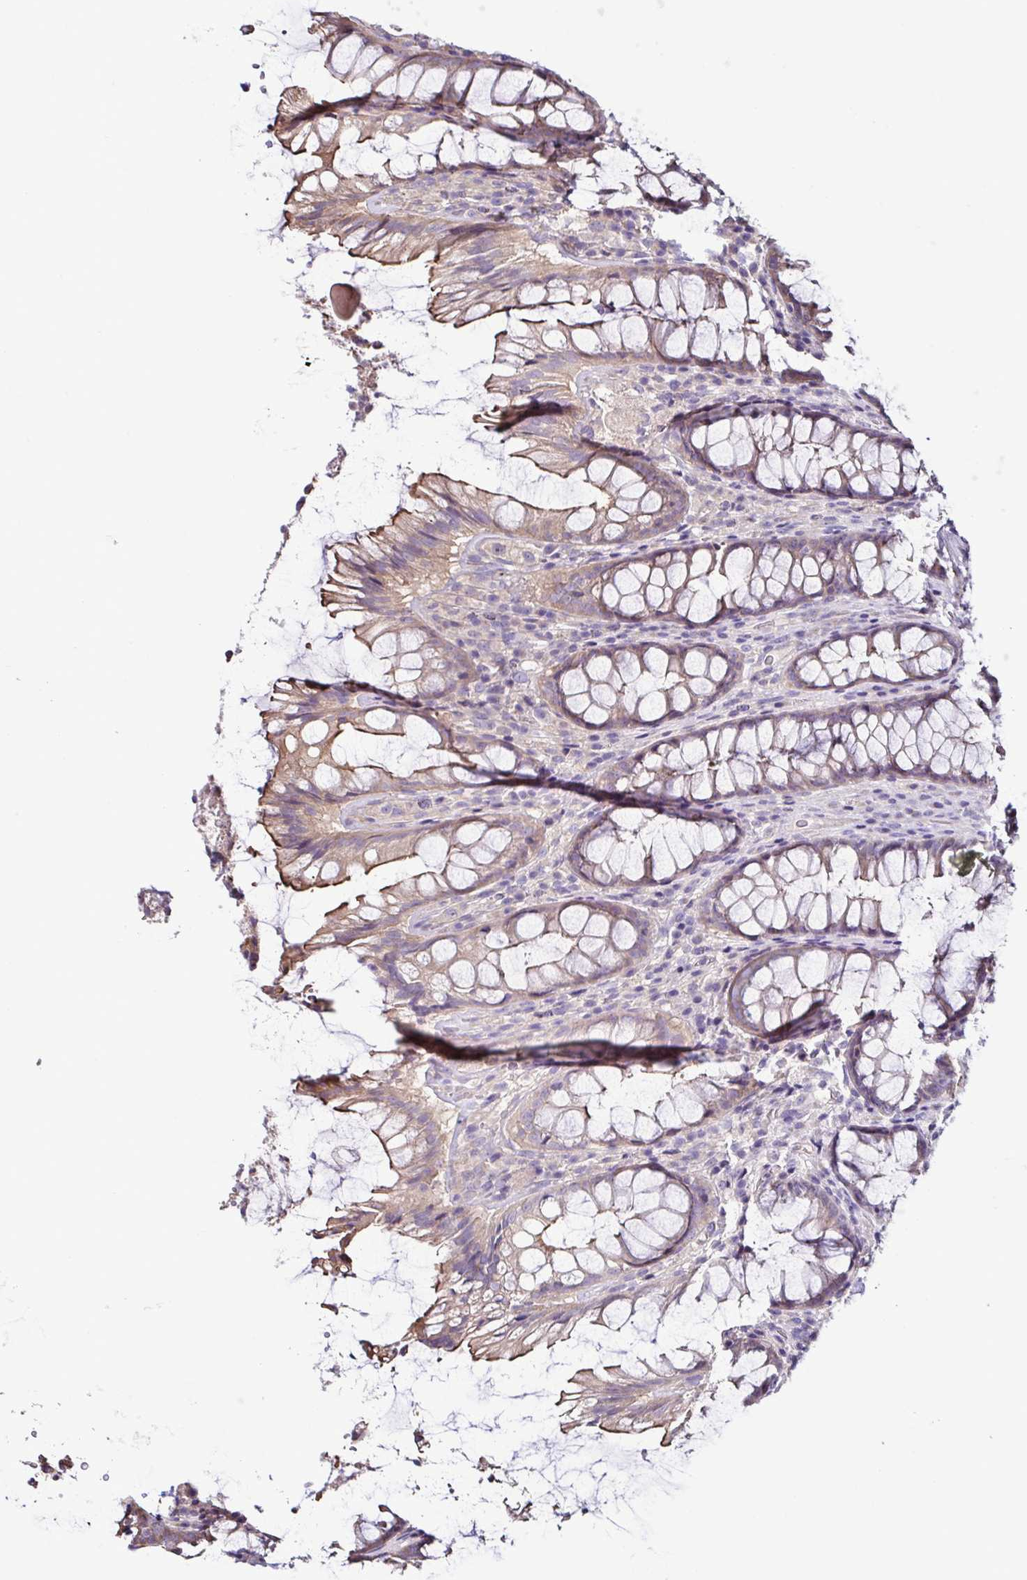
{"staining": {"intensity": "weak", "quantity": "<25%", "location": "cytoplasmic/membranous"}, "tissue": "rectum", "cell_type": "Glandular cells", "image_type": "normal", "snomed": [{"axis": "morphology", "description": "Normal tissue, NOS"}, {"axis": "topography", "description": "Rectum"}], "caption": "This is a image of immunohistochemistry (IHC) staining of benign rectum, which shows no positivity in glandular cells.", "gene": "LMOD2", "patient": {"sex": "male", "age": 72}}